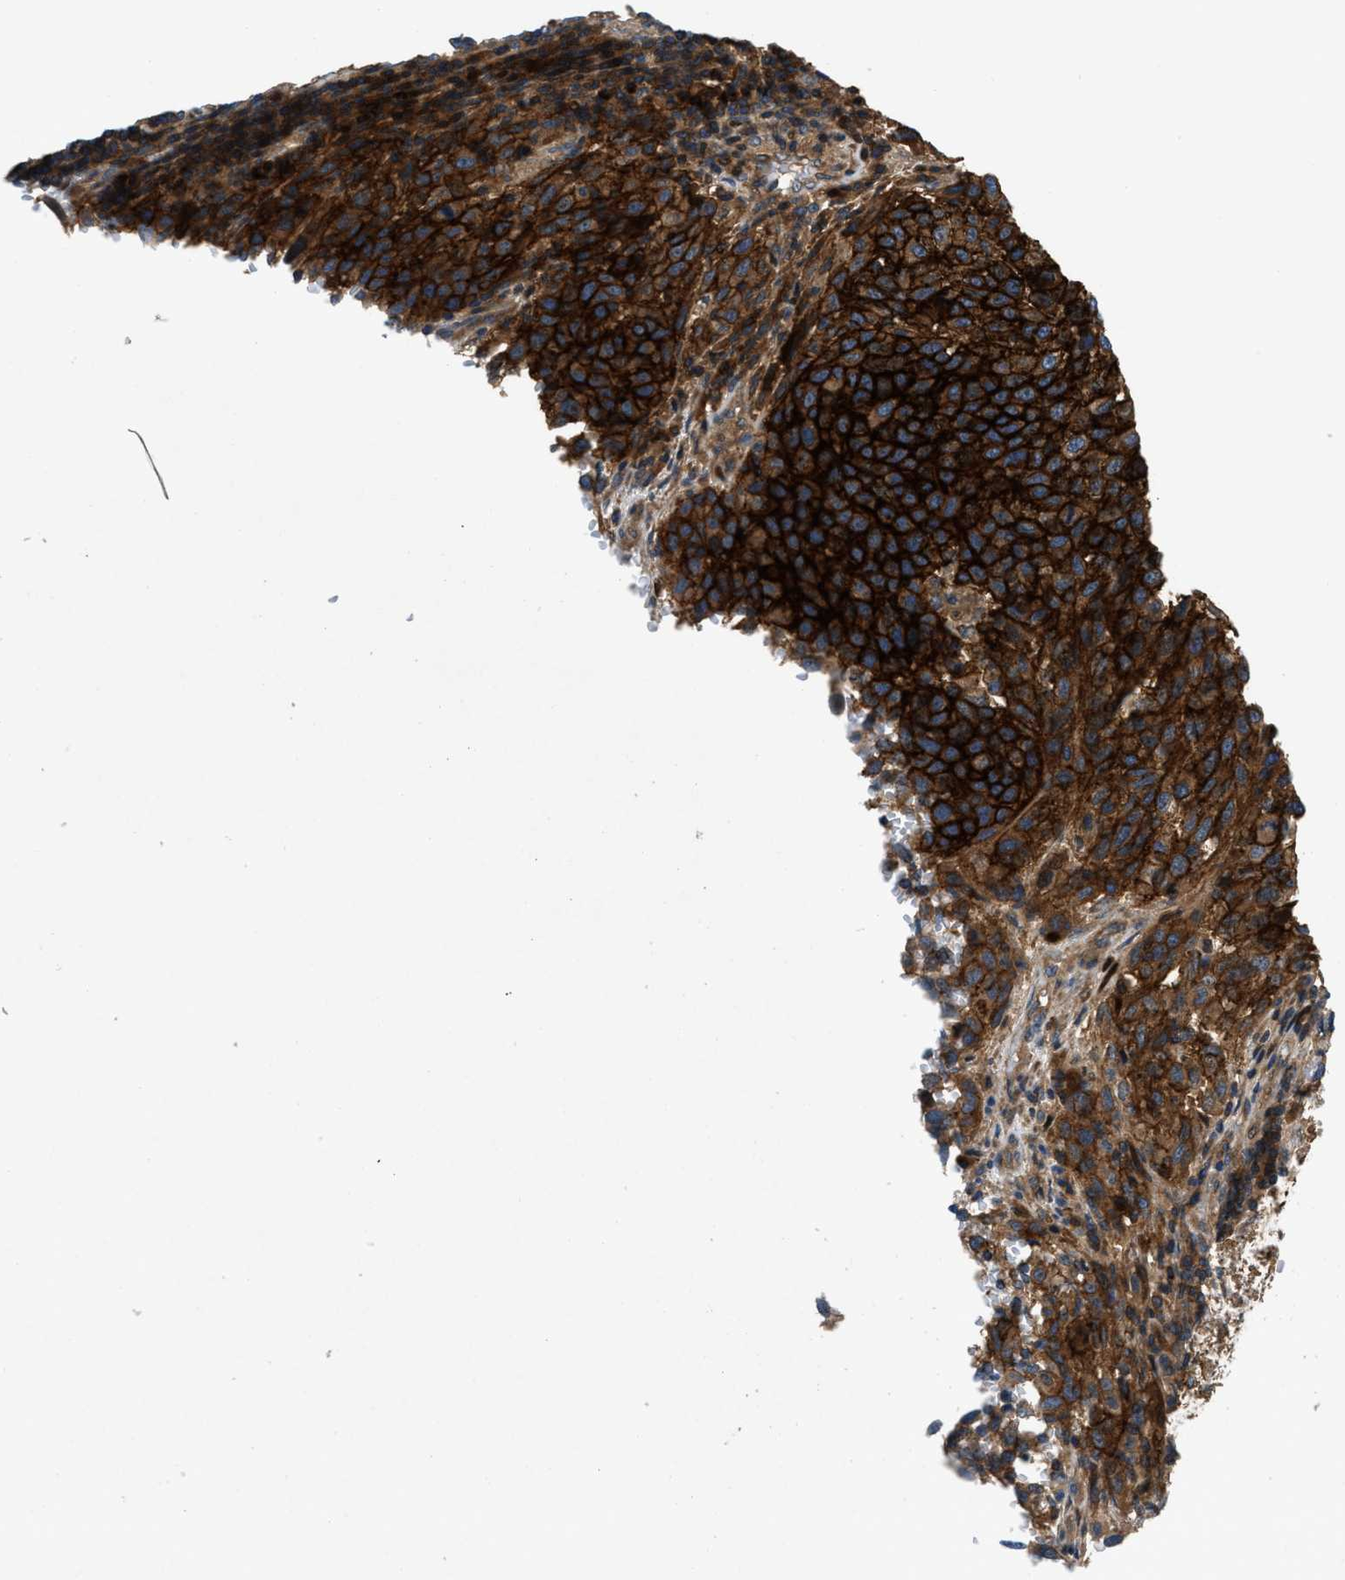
{"staining": {"intensity": "strong", "quantity": ">75%", "location": "cytoplasmic/membranous"}, "tissue": "melanoma", "cell_type": "Tumor cells", "image_type": "cancer", "snomed": [{"axis": "morphology", "description": "Malignant melanoma, Metastatic site"}, {"axis": "topography", "description": "Lymph node"}], "caption": "Immunohistochemistry (IHC) micrograph of malignant melanoma (metastatic site) stained for a protein (brown), which shows high levels of strong cytoplasmic/membranous expression in approximately >75% of tumor cells.", "gene": "CNNM3", "patient": {"sex": "male", "age": 61}}